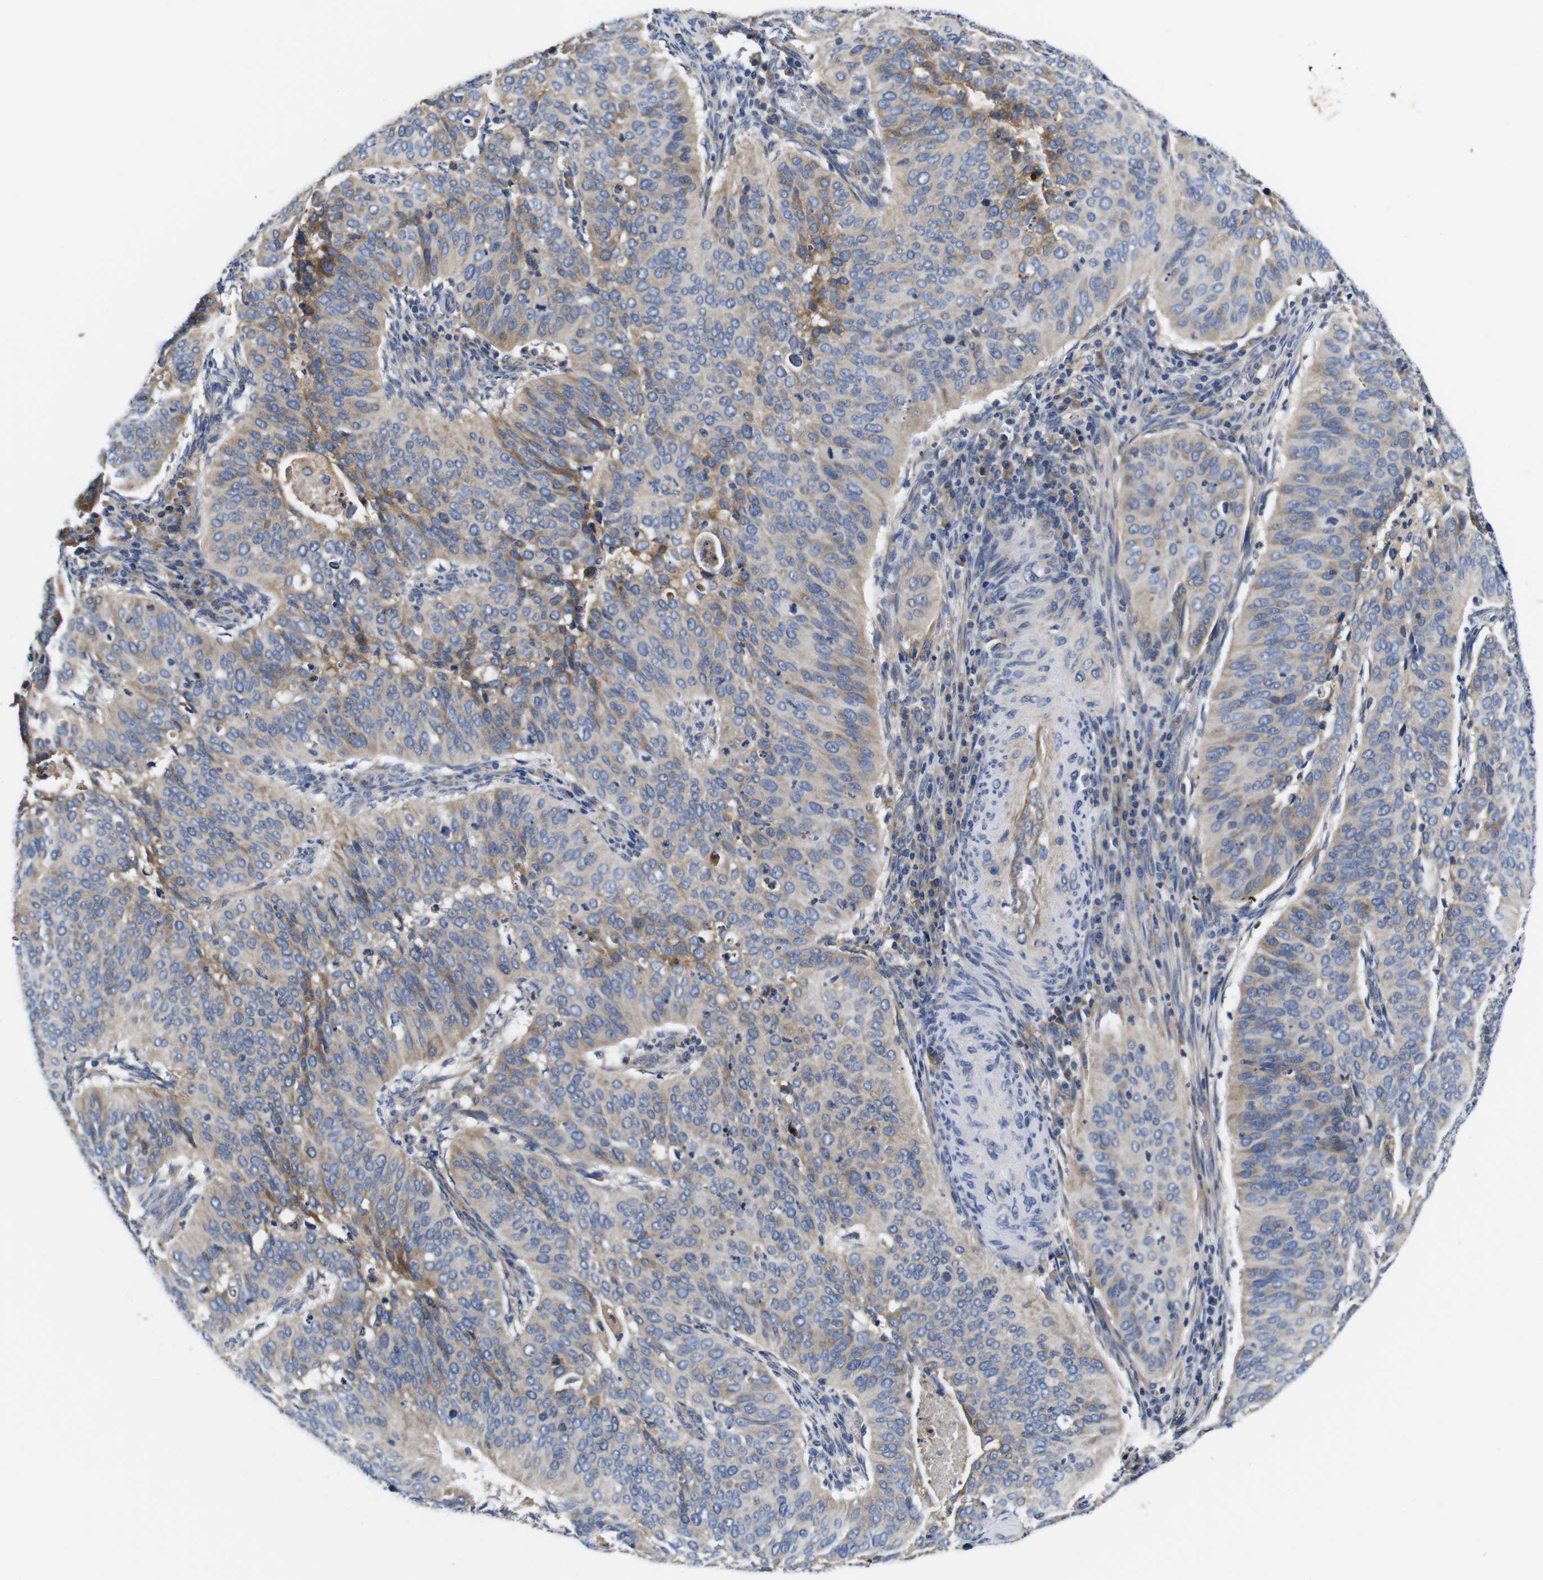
{"staining": {"intensity": "weak", "quantity": ">75%", "location": "cytoplasmic/membranous"}, "tissue": "cervical cancer", "cell_type": "Tumor cells", "image_type": "cancer", "snomed": [{"axis": "morphology", "description": "Normal tissue, NOS"}, {"axis": "morphology", "description": "Squamous cell carcinoma, NOS"}, {"axis": "topography", "description": "Cervix"}], "caption": "Cervical squamous cell carcinoma stained with DAB IHC exhibits low levels of weak cytoplasmic/membranous positivity in approximately >75% of tumor cells. Using DAB (3,3'-diaminobenzidine) (brown) and hematoxylin (blue) stains, captured at high magnification using brightfield microscopy.", "gene": "MARCHF7", "patient": {"sex": "female", "age": 39}}